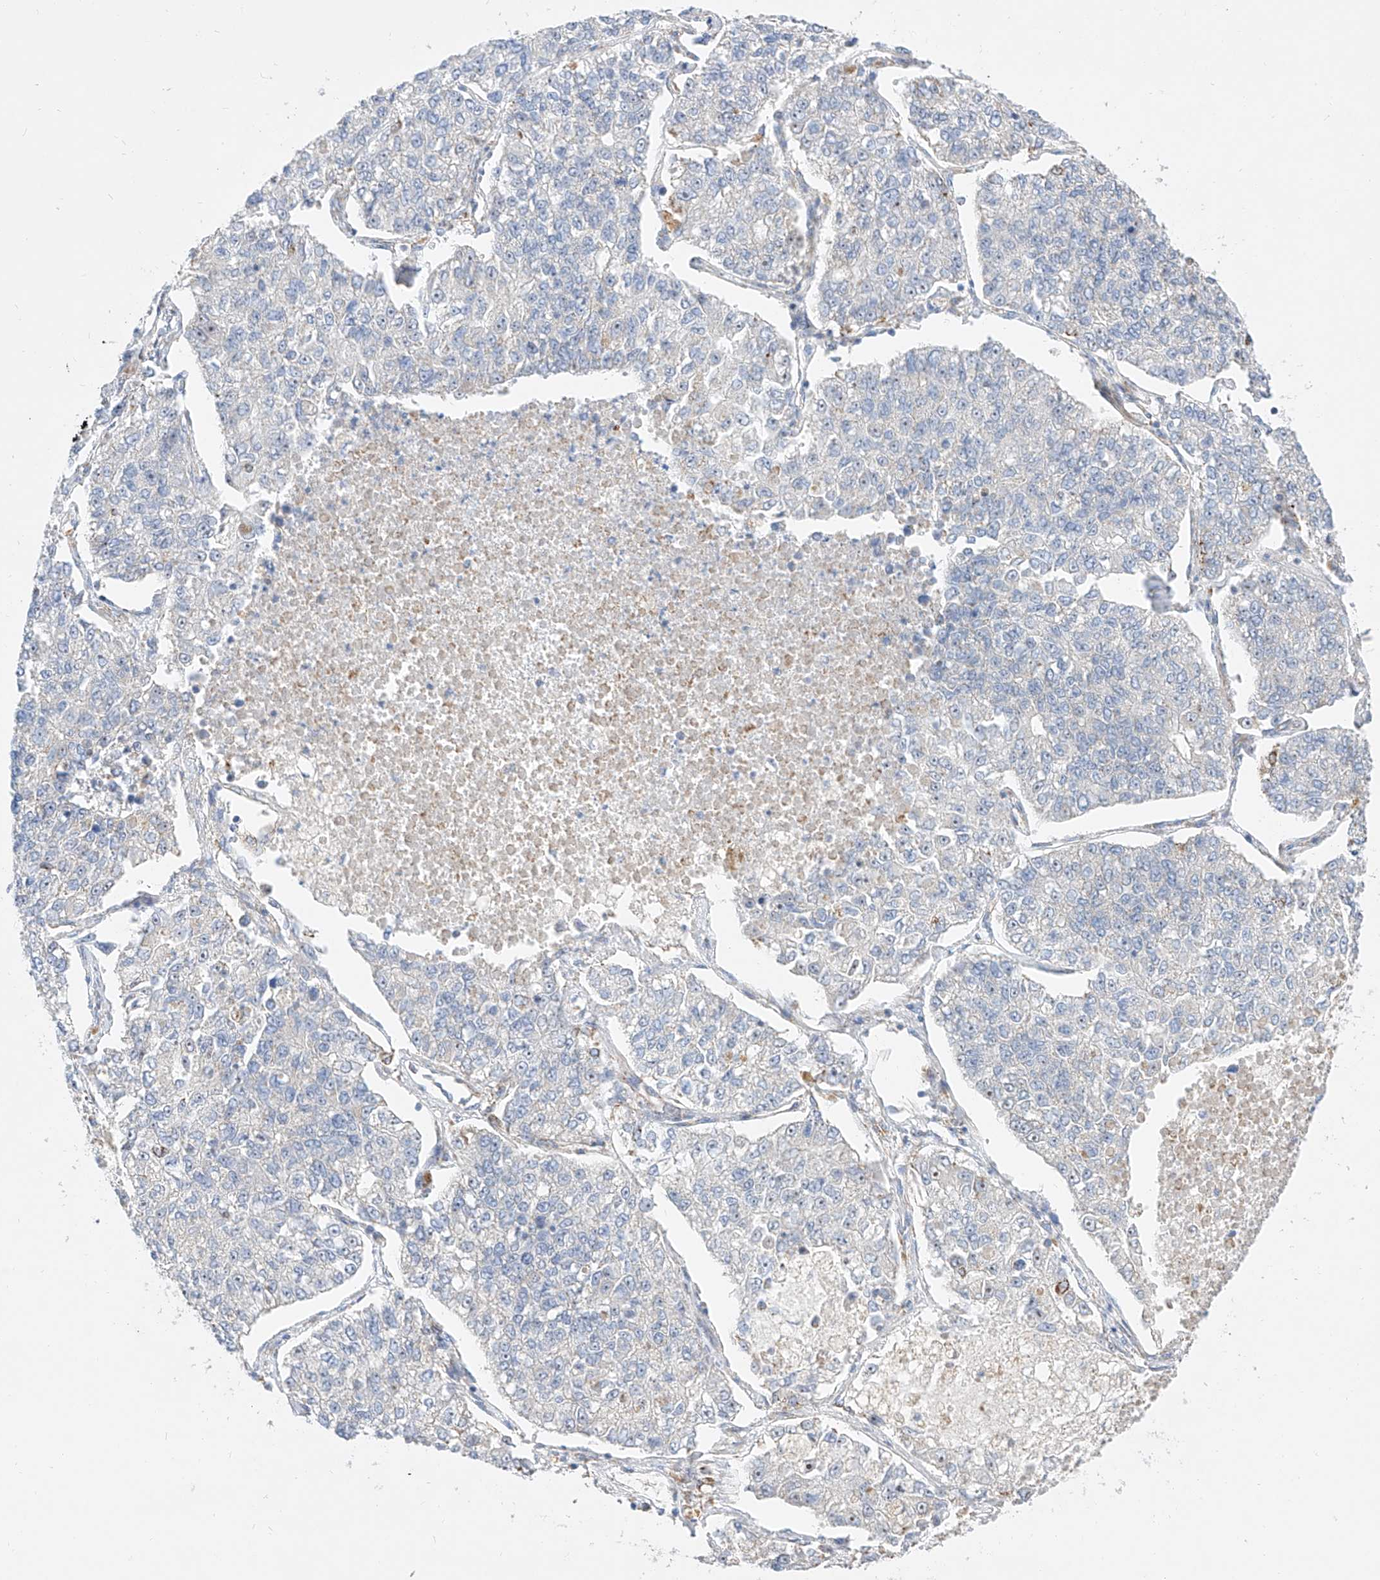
{"staining": {"intensity": "negative", "quantity": "none", "location": "none"}, "tissue": "lung cancer", "cell_type": "Tumor cells", "image_type": "cancer", "snomed": [{"axis": "morphology", "description": "Adenocarcinoma, NOS"}, {"axis": "topography", "description": "Lung"}], "caption": "A micrograph of human lung adenocarcinoma is negative for staining in tumor cells.", "gene": "CST9", "patient": {"sex": "male", "age": 49}}